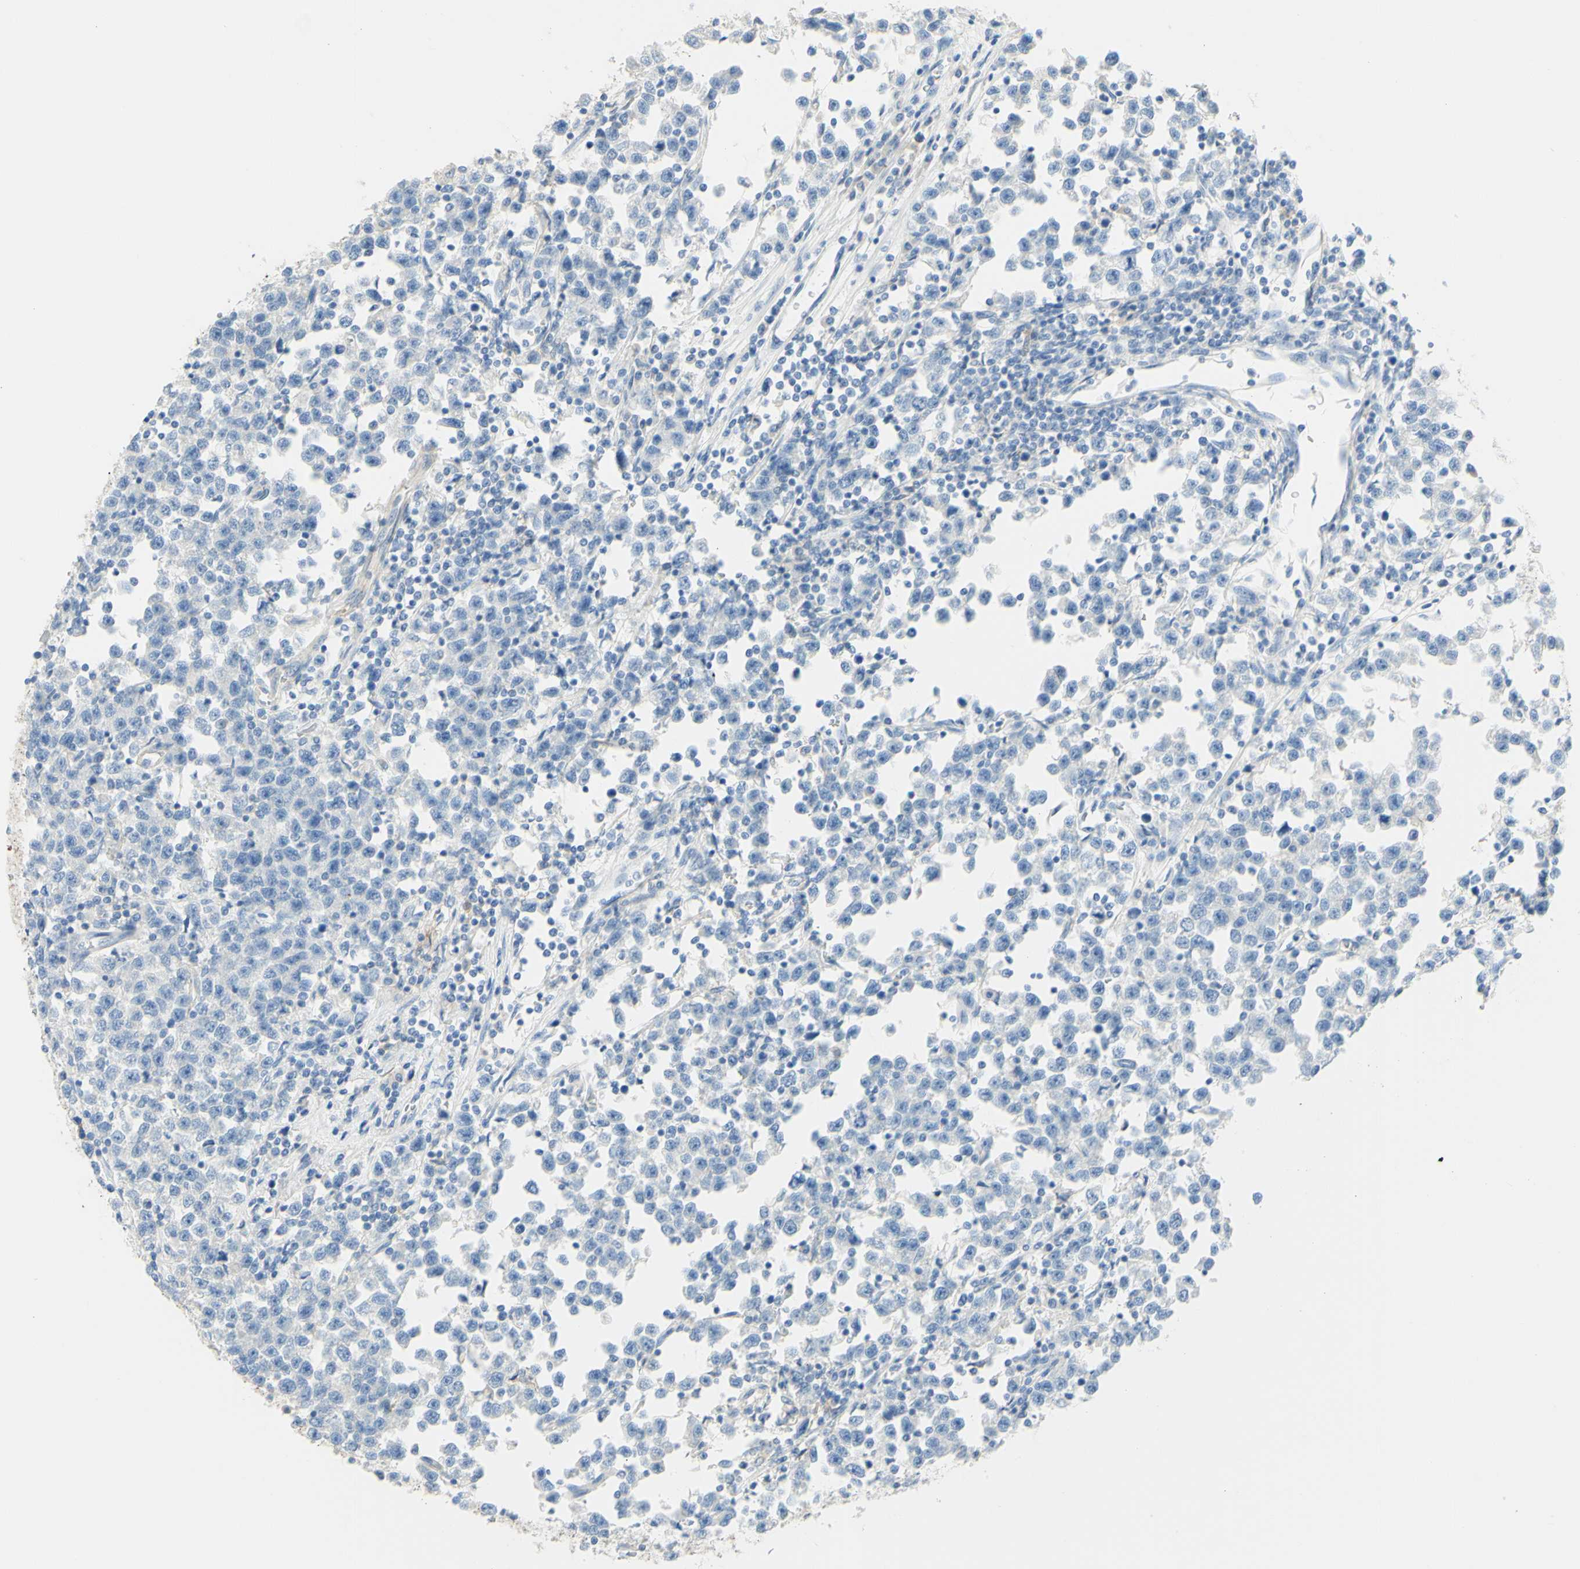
{"staining": {"intensity": "negative", "quantity": "none", "location": "none"}, "tissue": "testis cancer", "cell_type": "Tumor cells", "image_type": "cancer", "snomed": [{"axis": "morphology", "description": "Seminoma, NOS"}, {"axis": "topography", "description": "Testis"}], "caption": "Human seminoma (testis) stained for a protein using IHC displays no positivity in tumor cells.", "gene": "ALCAM", "patient": {"sex": "male", "age": 43}}